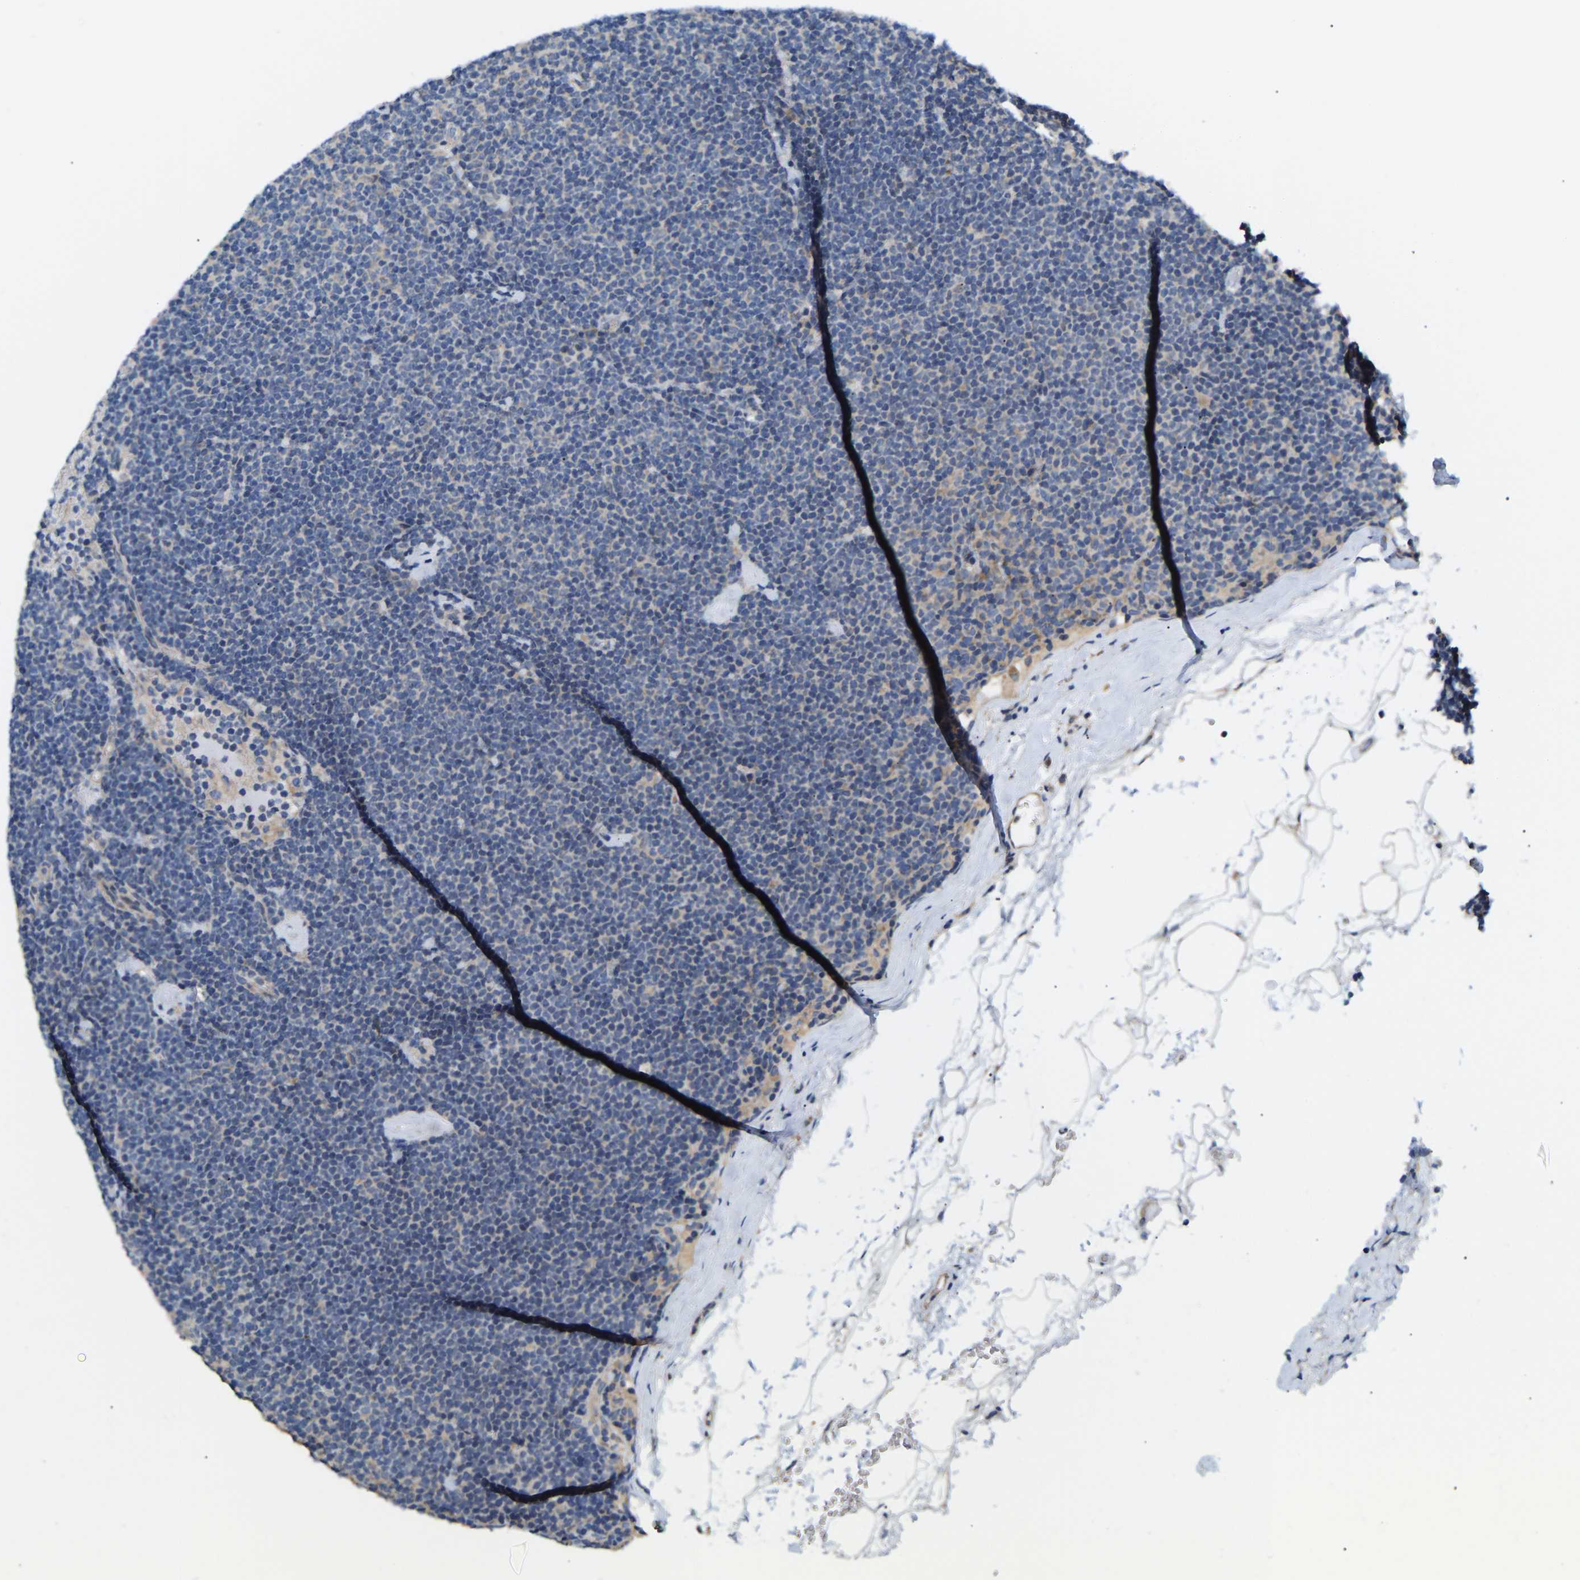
{"staining": {"intensity": "negative", "quantity": "none", "location": "none"}, "tissue": "lymphoma", "cell_type": "Tumor cells", "image_type": "cancer", "snomed": [{"axis": "morphology", "description": "Malignant lymphoma, non-Hodgkin's type, Low grade"}, {"axis": "topography", "description": "Lymph node"}], "caption": "A histopathology image of human low-grade malignant lymphoma, non-Hodgkin's type is negative for staining in tumor cells.", "gene": "AIMP2", "patient": {"sex": "female", "age": 53}}